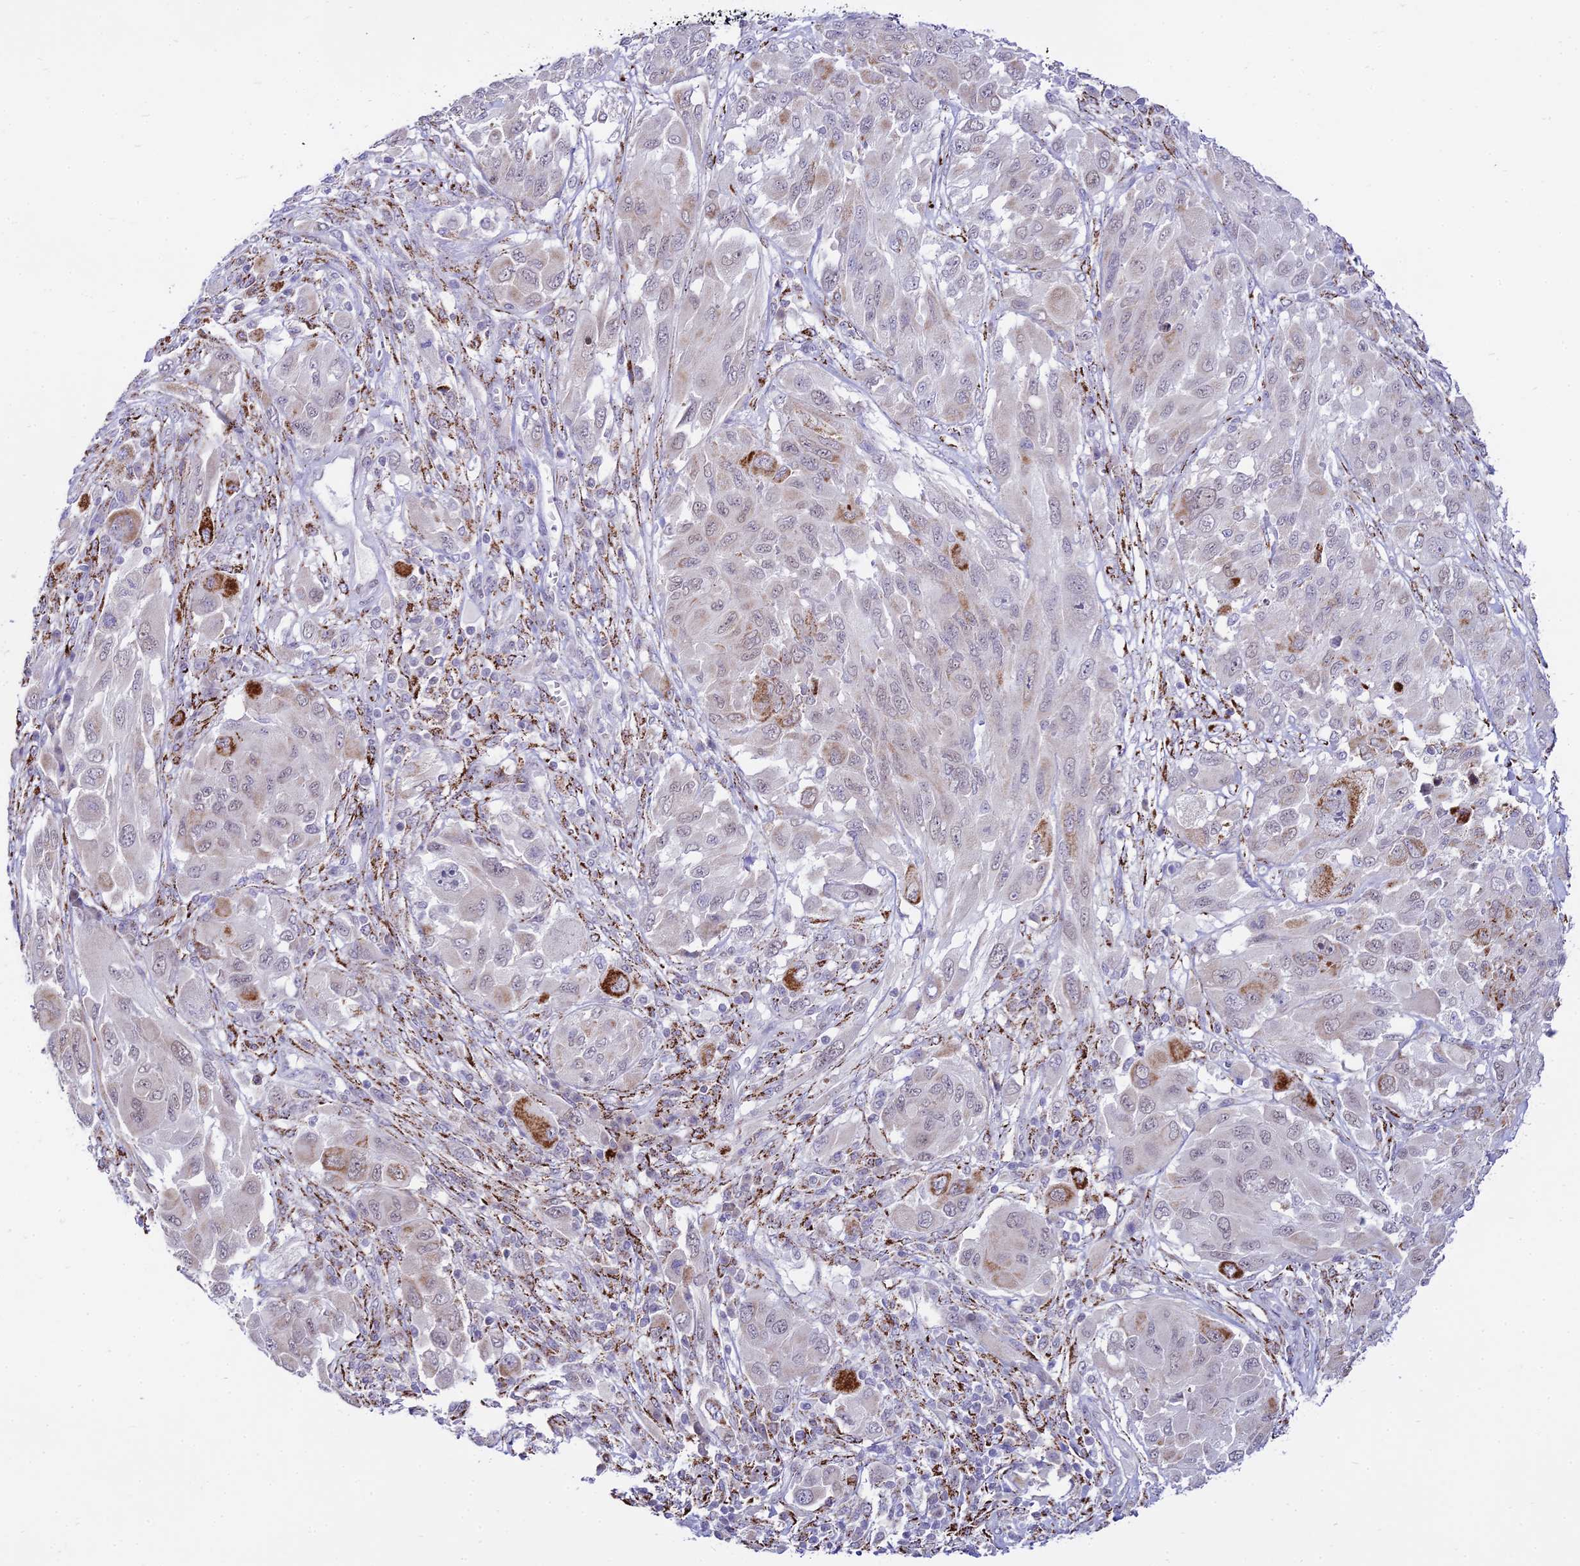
{"staining": {"intensity": "strong", "quantity": "<25%", "location": "cytoplasmic/membranous"}, "tissue": "melanoma", "cell_type": "Tumor cells", "image_type": "cancer", "snomed": [{"axis": "morphology", "description": "Malignant melanoma, NOS"}, {"axis": "topography", "description": "Skin"}], "caption": "Malignant melanoma stained with a brown dye exhibits strong cytoplasmic/membranous positive expression in approximately <25% of tumor cells.", "gene": "C6orf163", "patient": {"sex": "female", "age": 91}}